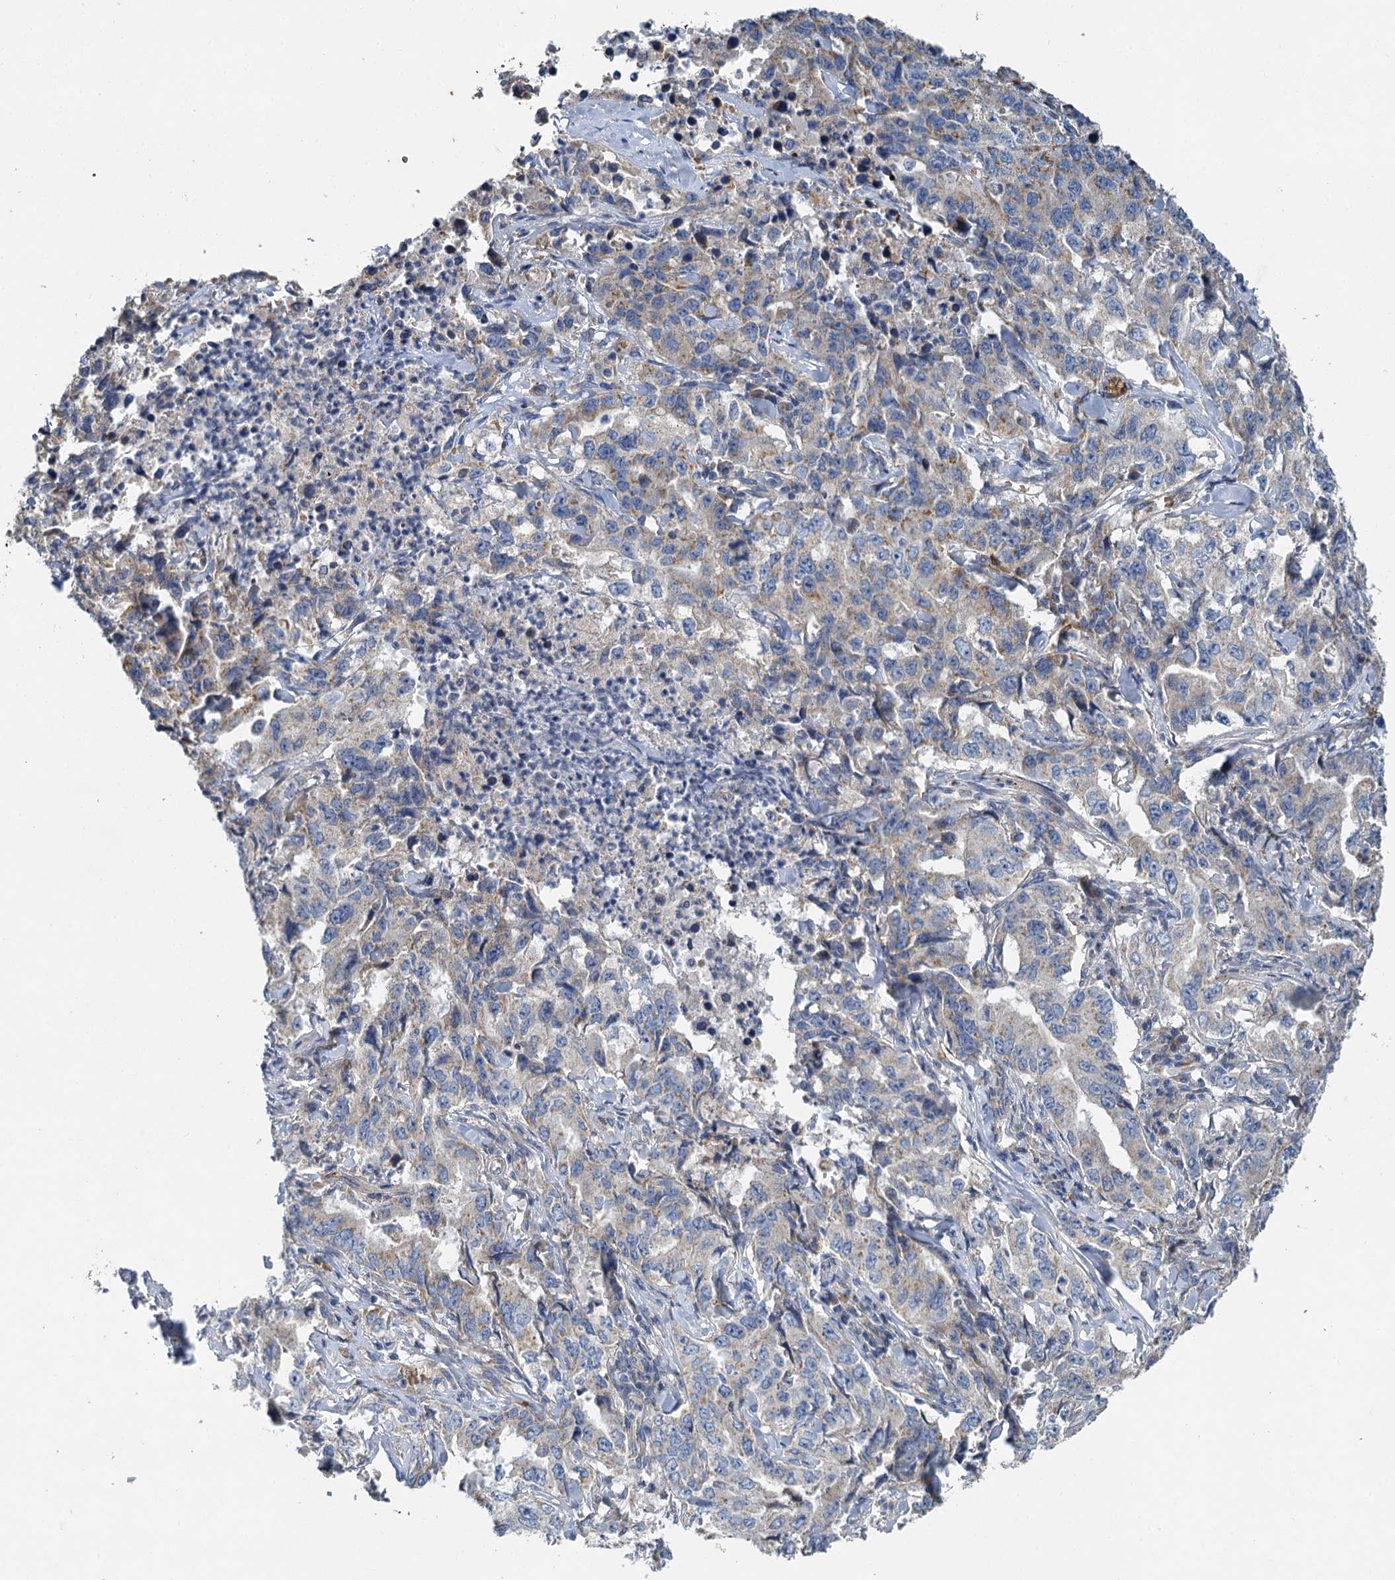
{"staining": {"intensity": "moderate", "quantity": "<25%", "location": "cytoplasmic/membranous"}, "tissue": "lung cancer", "cell_type": "Tumor cells", "image_type": "cancer", "snomed": [{"axis": "morphology", "description": "Adenocarcinoma, NOS"}, {"axis": "topography", "description": "Lung"}], "caption": "Immunohistochemistry (IHC) (DAB (3,3'-diaminobenzidine)) staining of human lung cancer (adenocarcinoma) reveals moderate cytoplasmic/membranous protein staining in about <25% of tumor cells.", "gene": "BCS1L", "patient": {"sex": "female", "age": 51}}